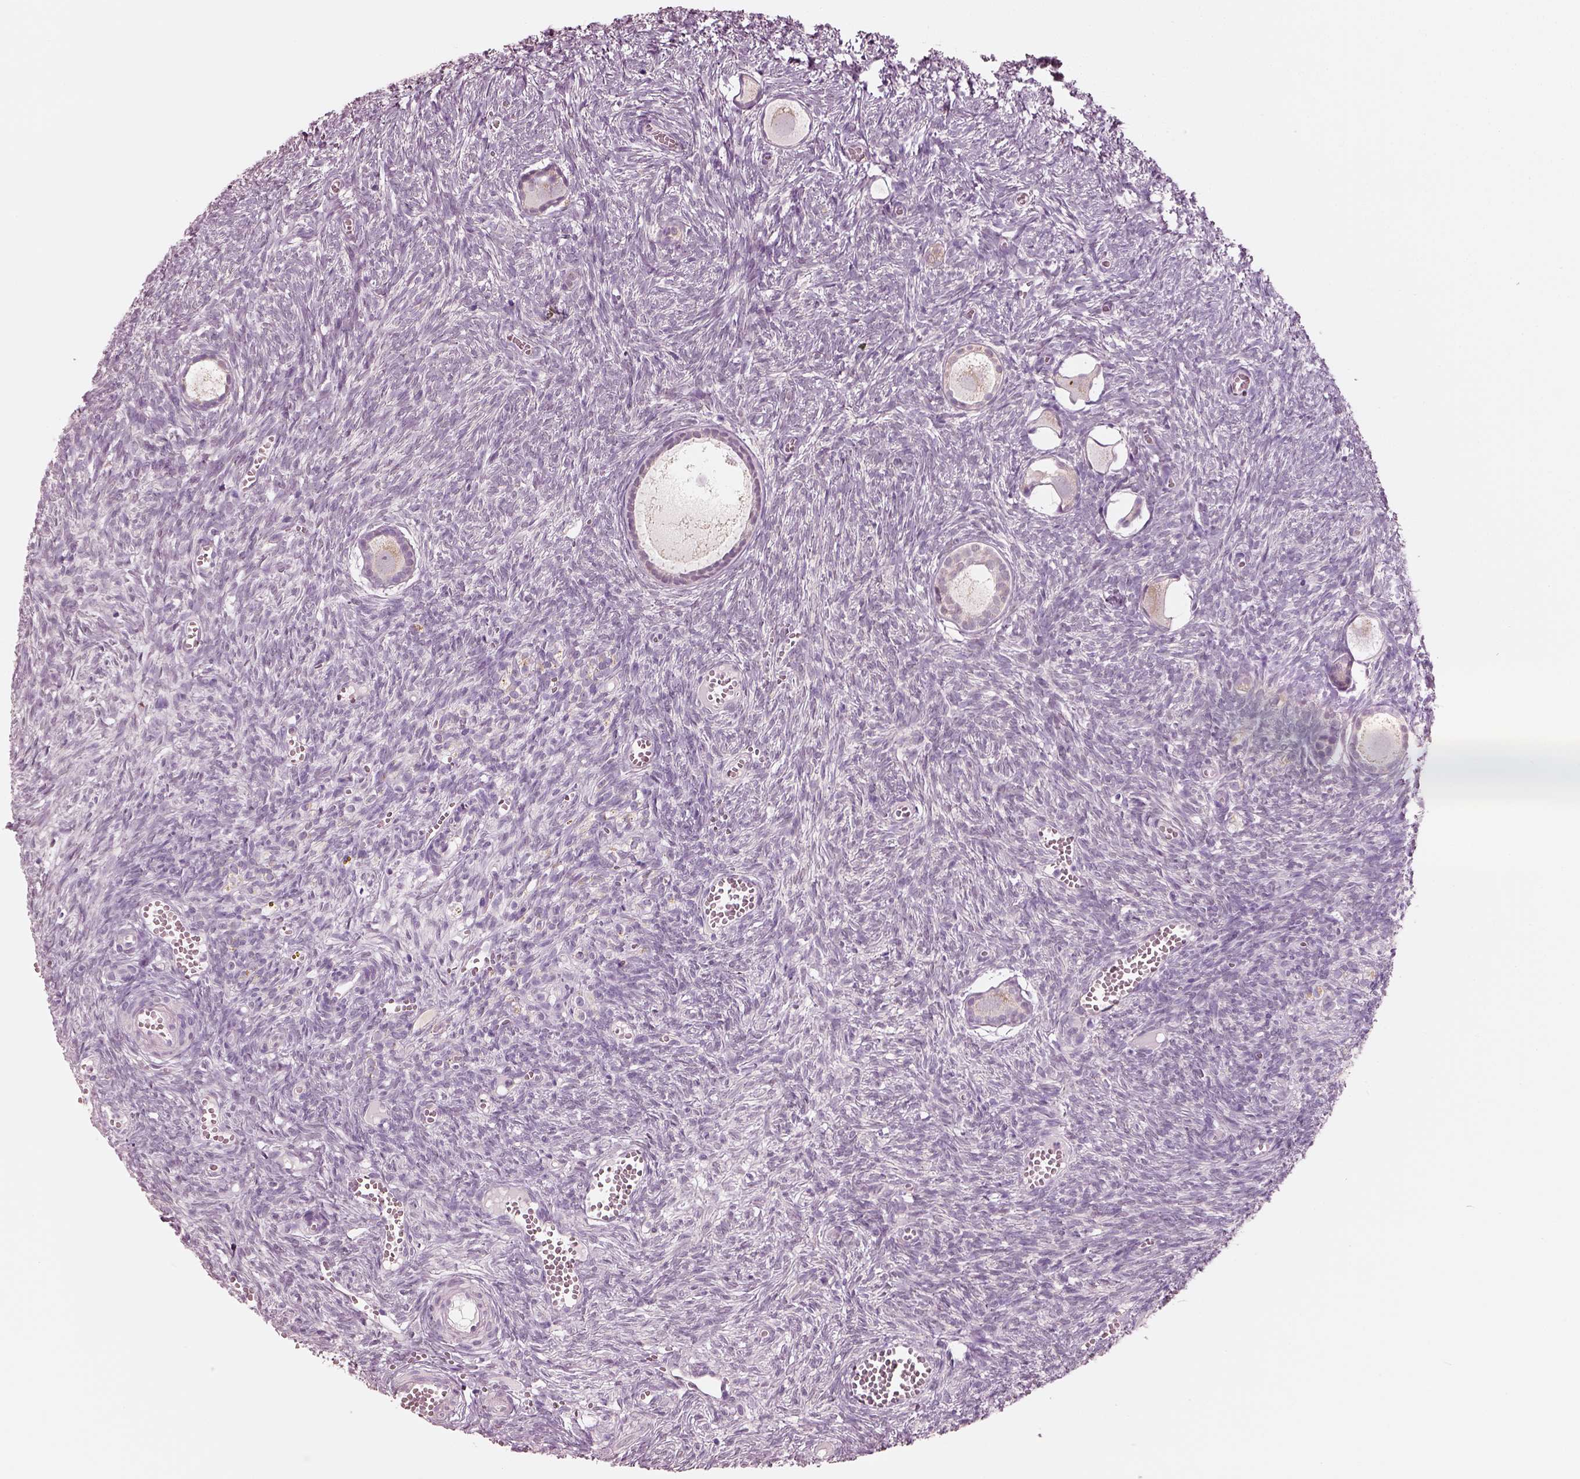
{"staining": {"intensity": "weak", "quantity": ">75%", "location": "cytoplasmic/membranous"}, "tissue": "ovary", "cell_type": "Follicle cells", "image_type": "normal", "snomed": [{"axis": "morphology", "description": "Normal tissue, NOS"}, {"axis": "topography", "description": "Ovary"}], "caption": "Protein expression by immunohistochemistry (IHC) displays weak cytoplasmic/membranous expression in about >75% of follicle cells in normal ovary. (DAB = brown stain, brightfield microscopy at high magnification).", "gene": "ELSPBP1", "patient": {"sex": "female", "age": 43}}